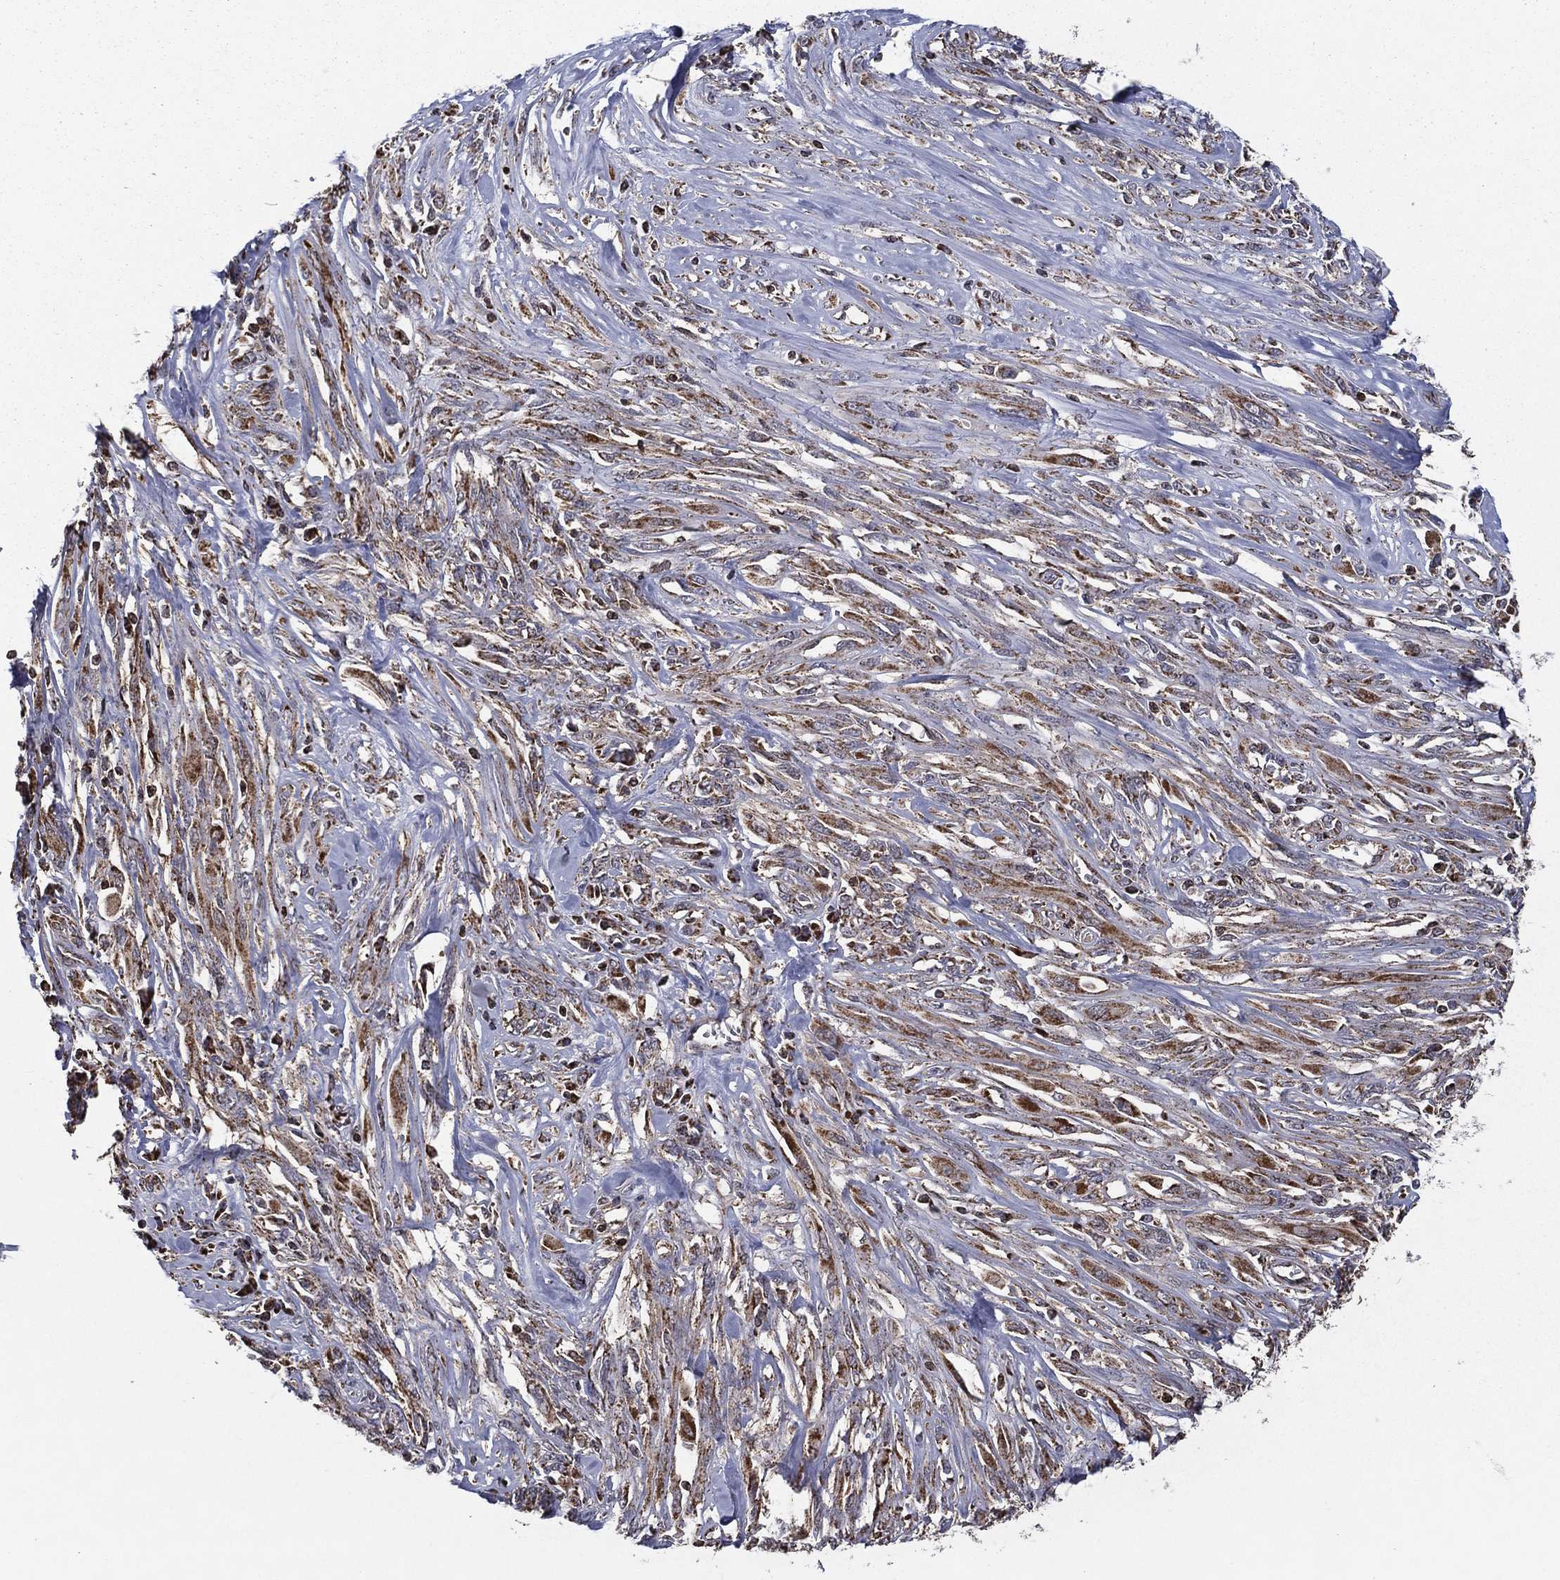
{"staining": {"intensity": "moderate", "quantity": ">75%", "location": "cytoplasmic/membranous"}, "tissue": "melanoma", "cell_type": "Tumor cells", "image_type": "cancer", "snomed": [{"axis": "morphology", "description": "Malignant melanoma, NOS"}, {"axis": "topography", "description": "Skin"}], "caption": "Protein positivity by IHC exhibits moderate cytoplasmic/membranous staining in approximately >75% of tumor cells in malignant melanoma. Nuclei are stained in blue.", "gene": "RIGI", "patient": {"sex": "female", "age": 91}}